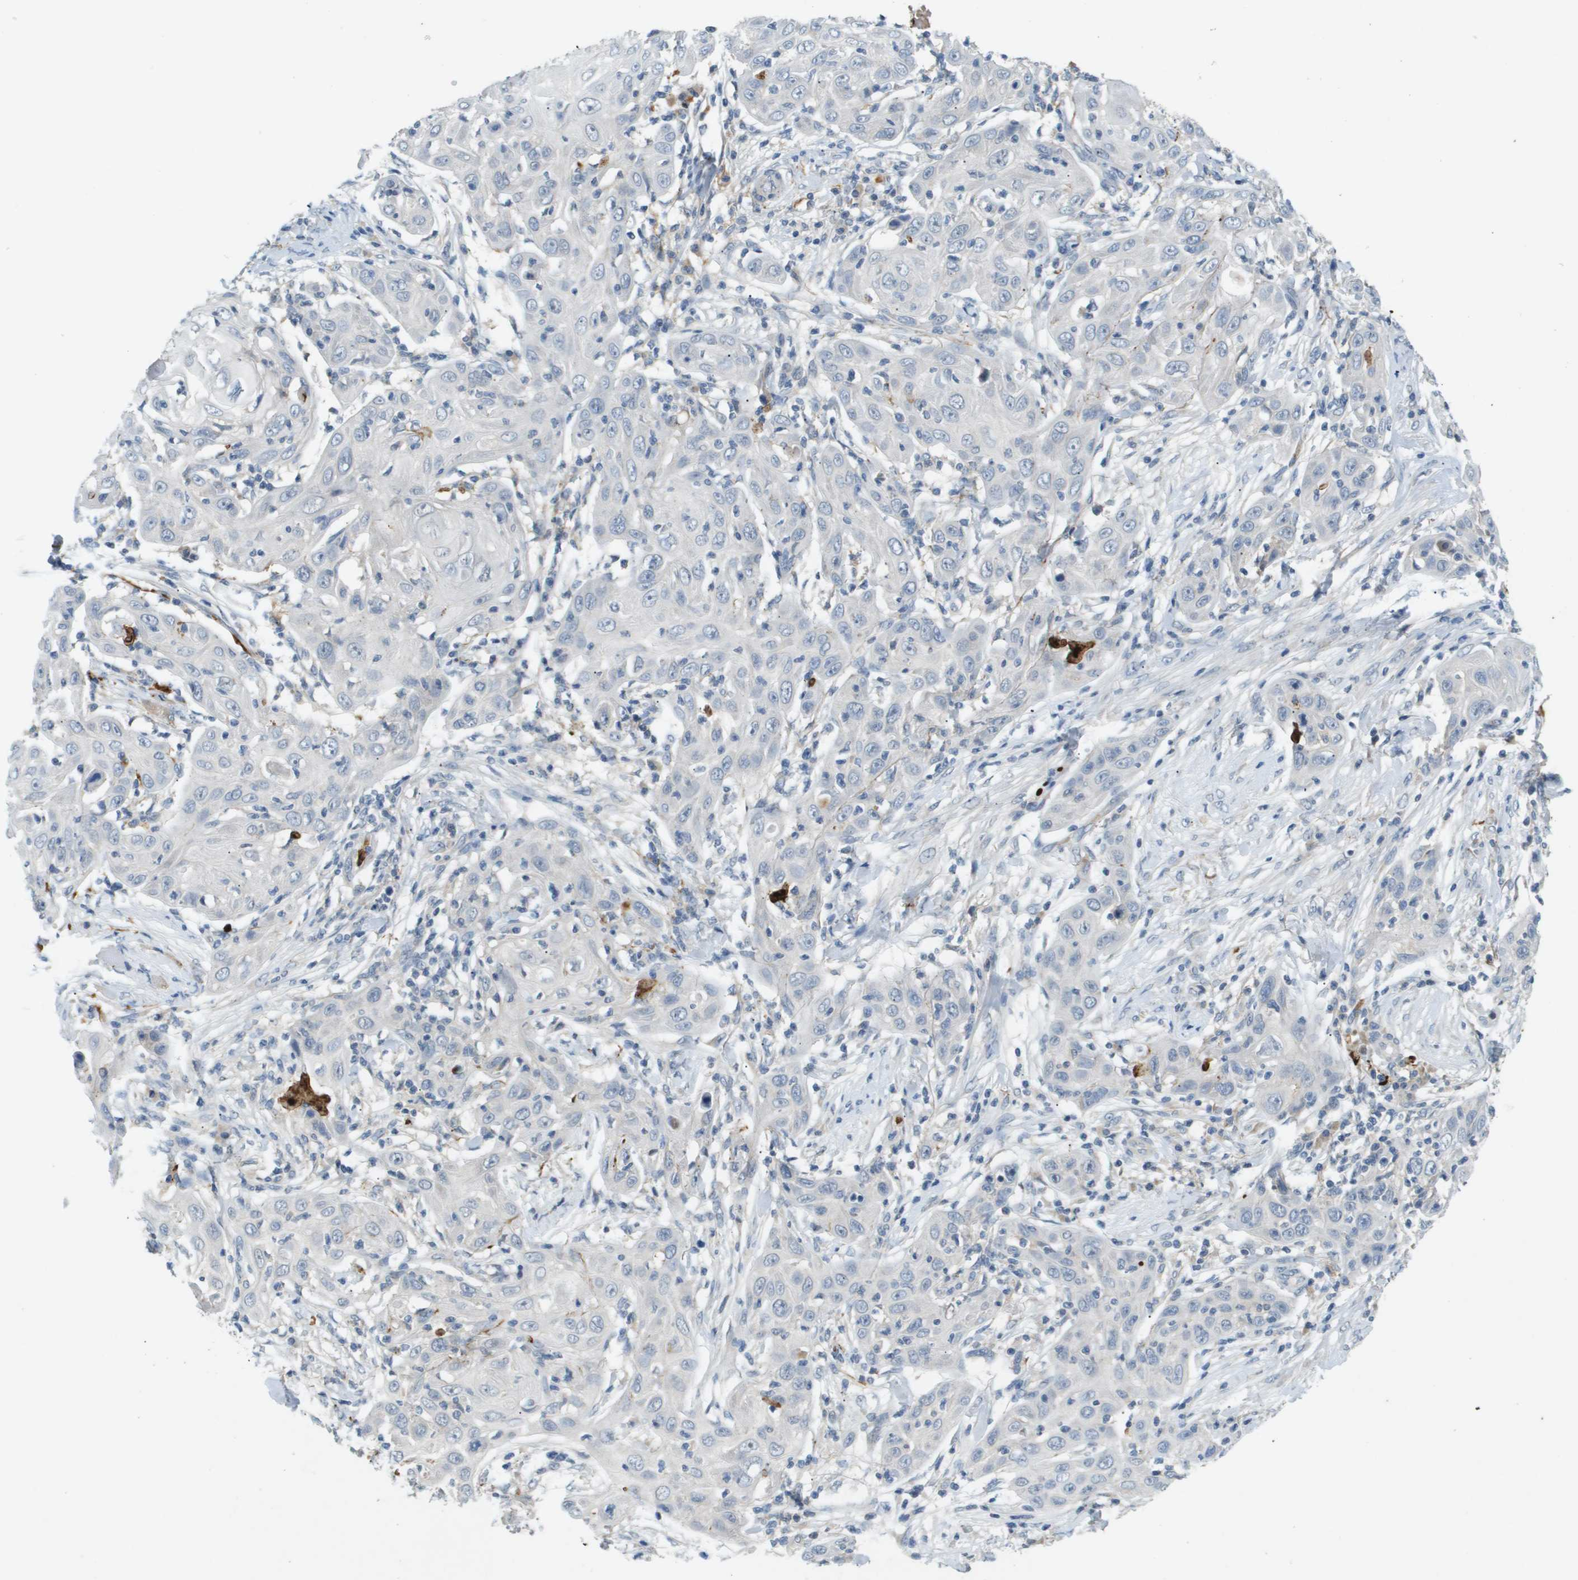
{"staining": {"intensity": "negative", "quantity": "none", "location": "none"}, "tissue": "skin cancer", "cell_type": "Tumor cells", "image_type": "cancer", "snomed": [{"axis": "morphology", "description": "Squamous cell carcinoma, NOS"}, {"axis": "topography", "description": "Skin"}], "caption": "This micrograph is of skin cancer (squamous cell carcinoma) stained with immunohistochemistry (IHC) to label a protein in brown with the nuclei are counter-stained blue. There is no positivity in tumor cells. Brightfield microscopy of IHC stained with DAB (3,3'-diaminobenzidine) (brown) and hematoxylin (blue), captured at high magnification.", "gene": "VTN", "patient": {"sex": "female", "age": 88}}